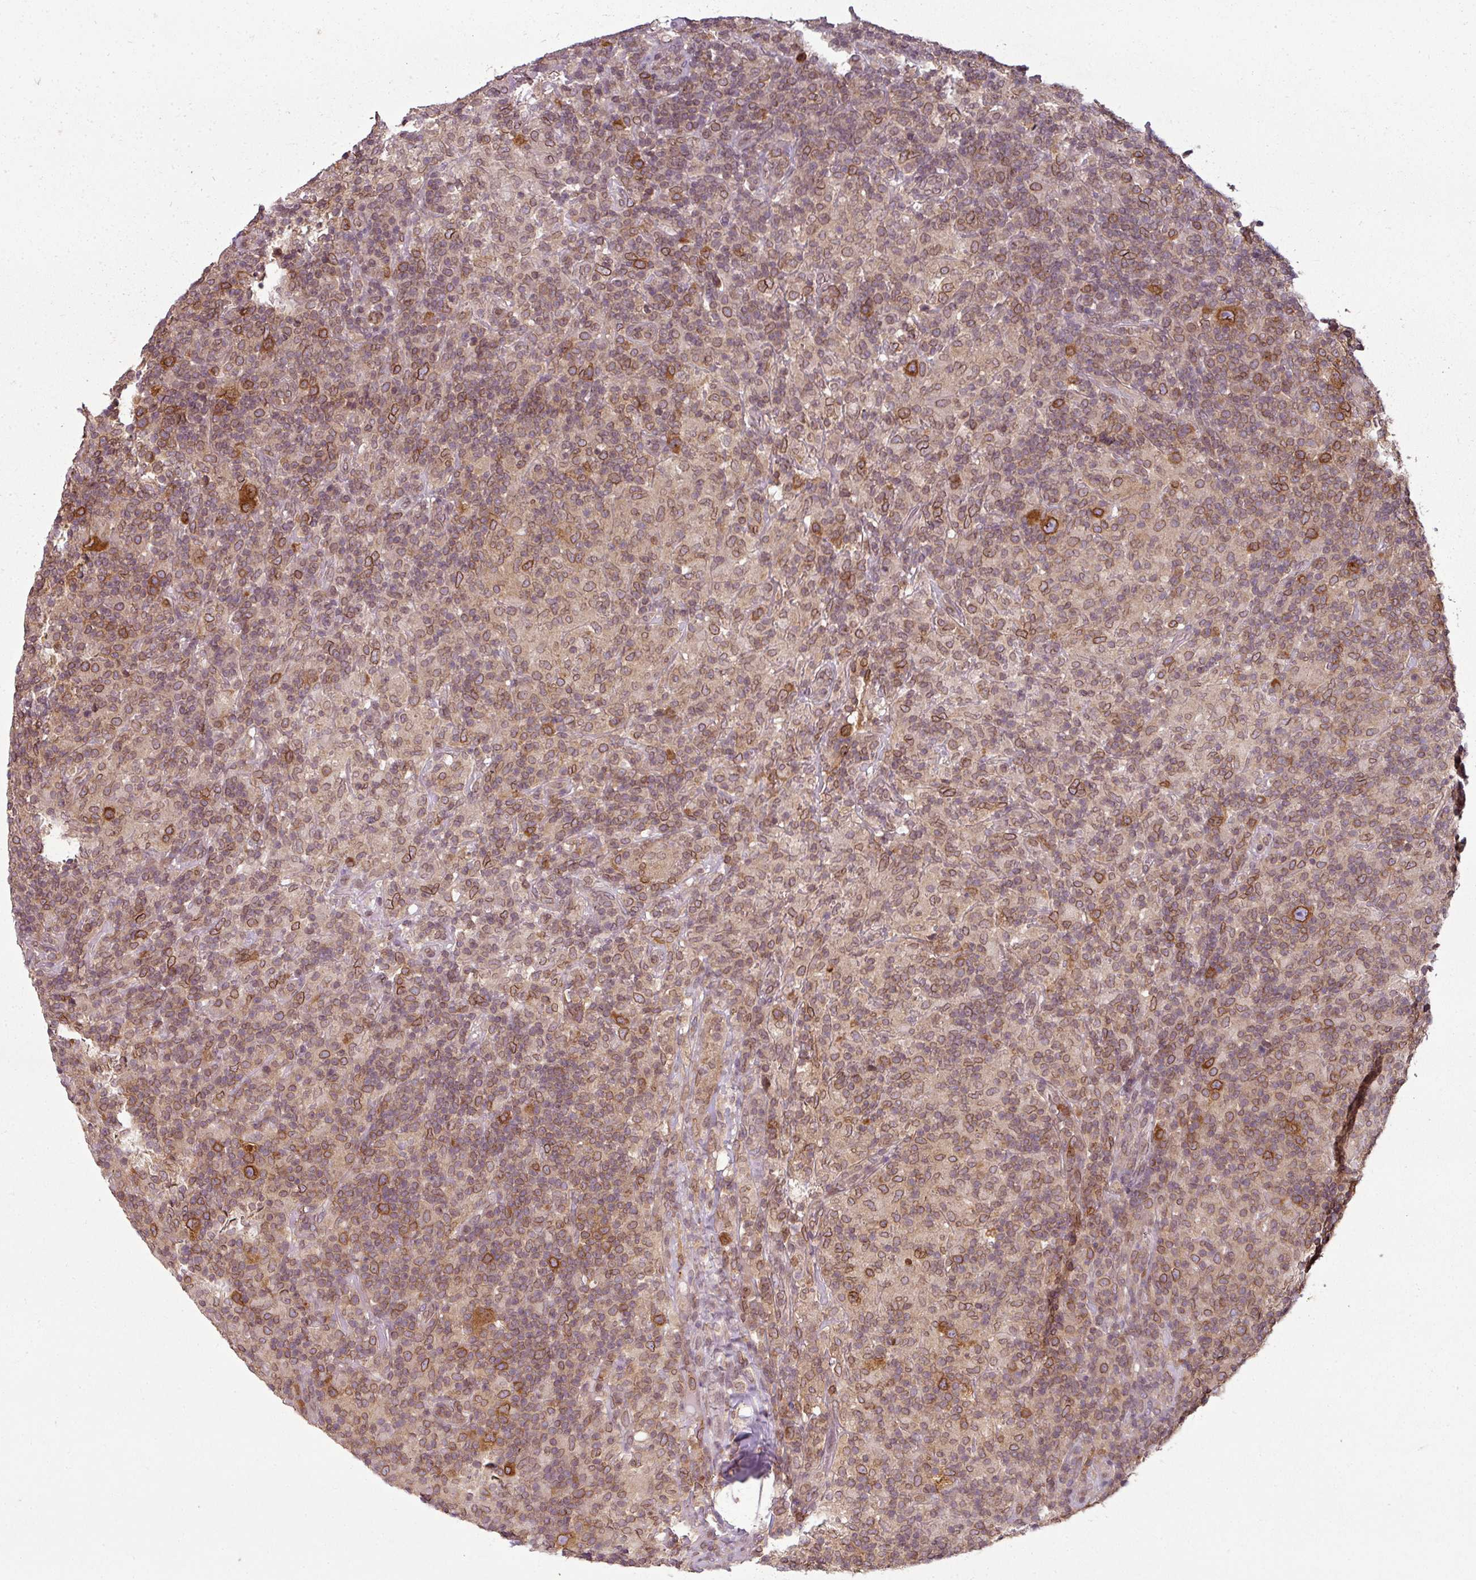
{"staining": {"intensity": "strong", "quantity": ">75%", "location": "cytoplasmic/membranous,nuclear"}, "tissue": "lymphoma", "cell_type": "Tumor cells", "image_type": "cancer", "snomed": [{"axis": "morphology", "description": "Hodgkin's disease, NOS"}, {"axis": "topography", "description": "Lymph node"}], "caption": "Immunohistochemistry (IHC) of human lymphoma reveals high levels of strong cytoplasmic/membranous and nuclear expression in approximately >75% of tumor cells. The protein is shown in brown color, while the nuclei are stained blue.", "gene": "RANGAP1", "patient": {"sex": "male", "age": 70}}